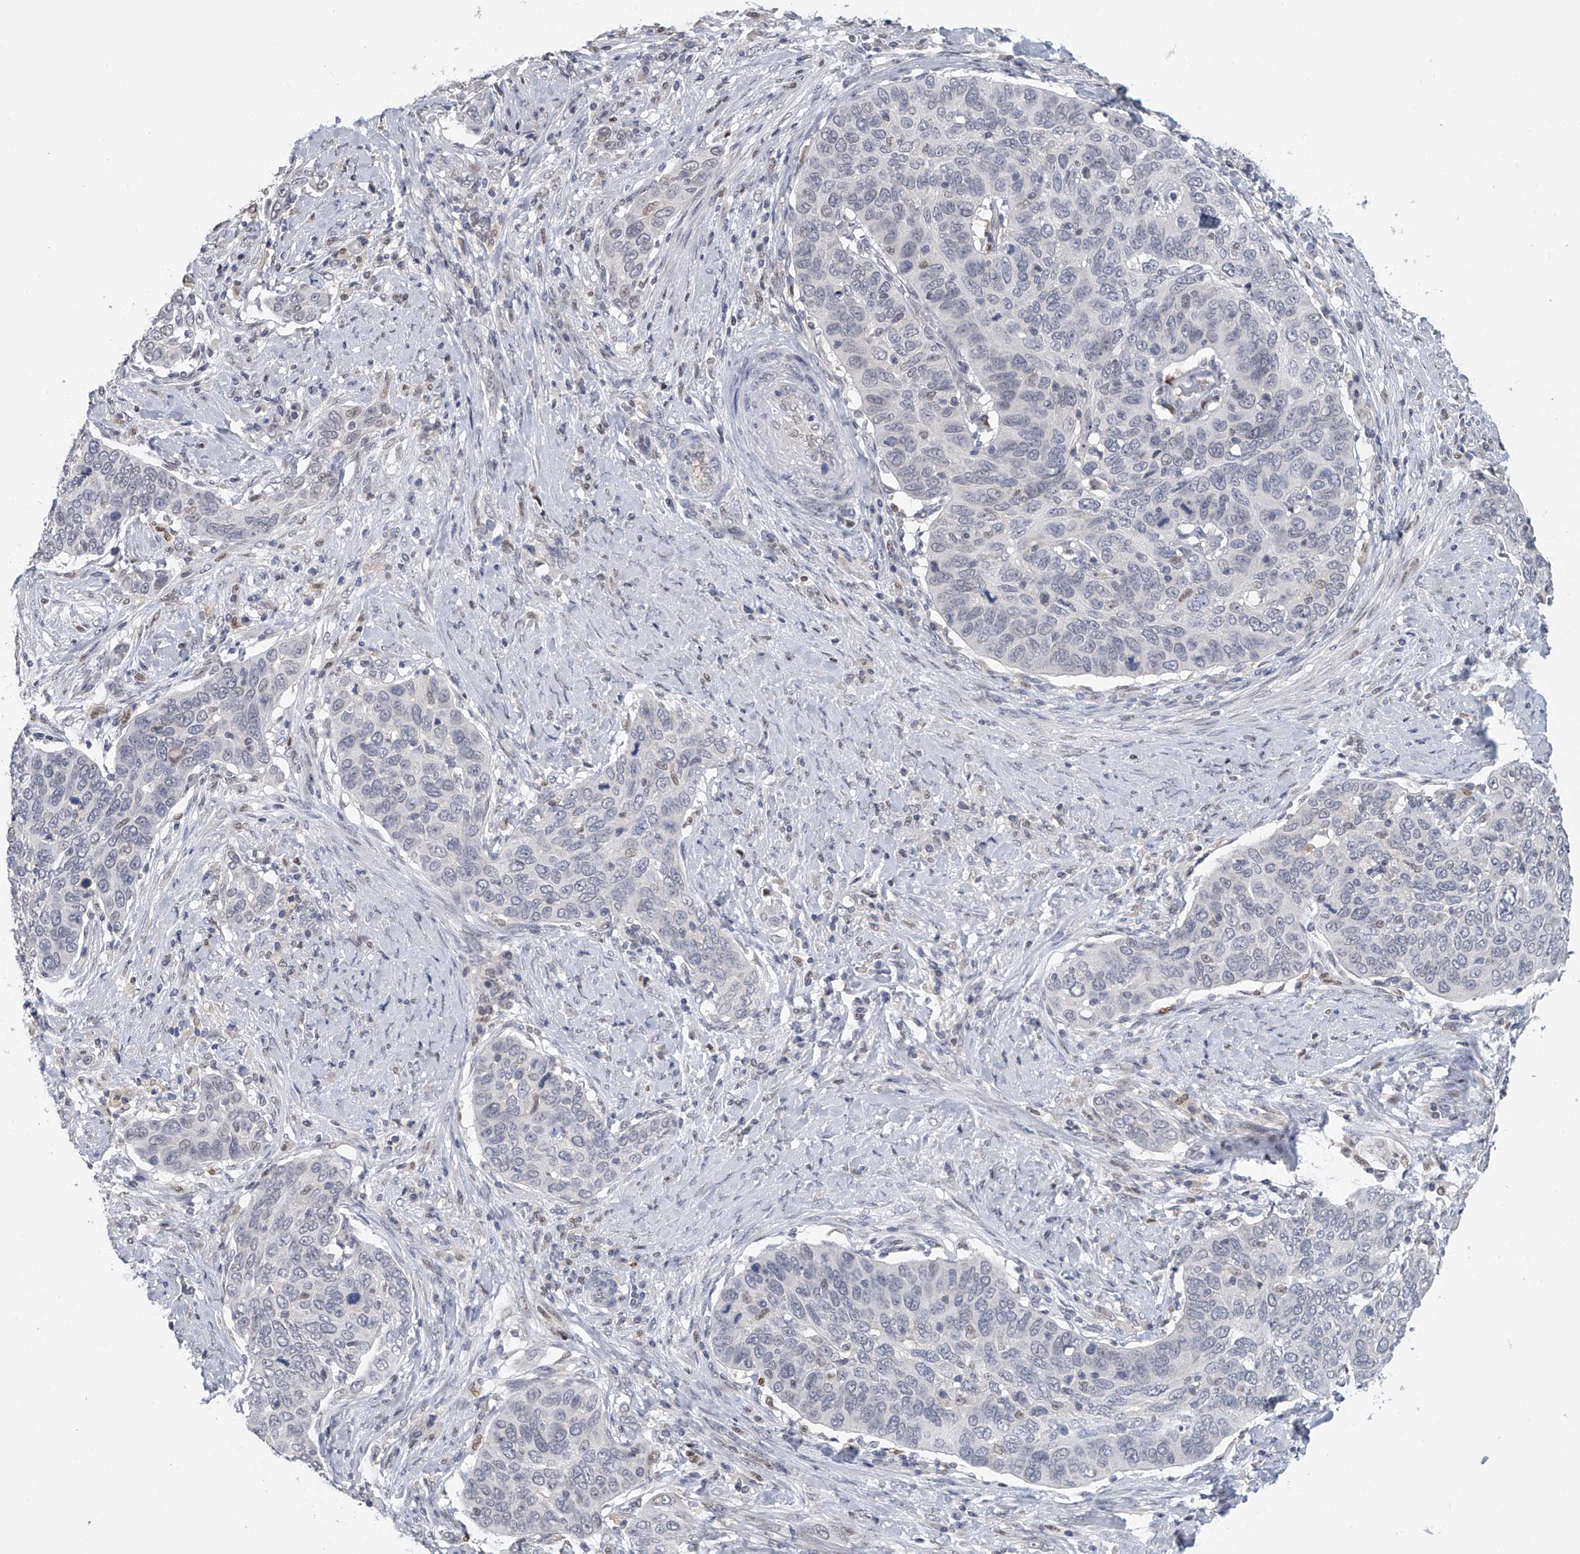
{"staining": {"intensity": "negative", "quantity": "none", "location": "none"}, "tissue": "cervical cancer", "cell_type": "Tumor cells", "image_type": "cancer", "snomed": [{"axis": "morphology", "description": "Squamous cell carcinoma, NOS"}, {"axis": "topography", "description": "Cervix"}], "caption": "A photomicrograph of human cervical cancer is negative for staining in tumor cells.", "gene": "DDX43", "patient": {"sex": "female", "age": 60}}